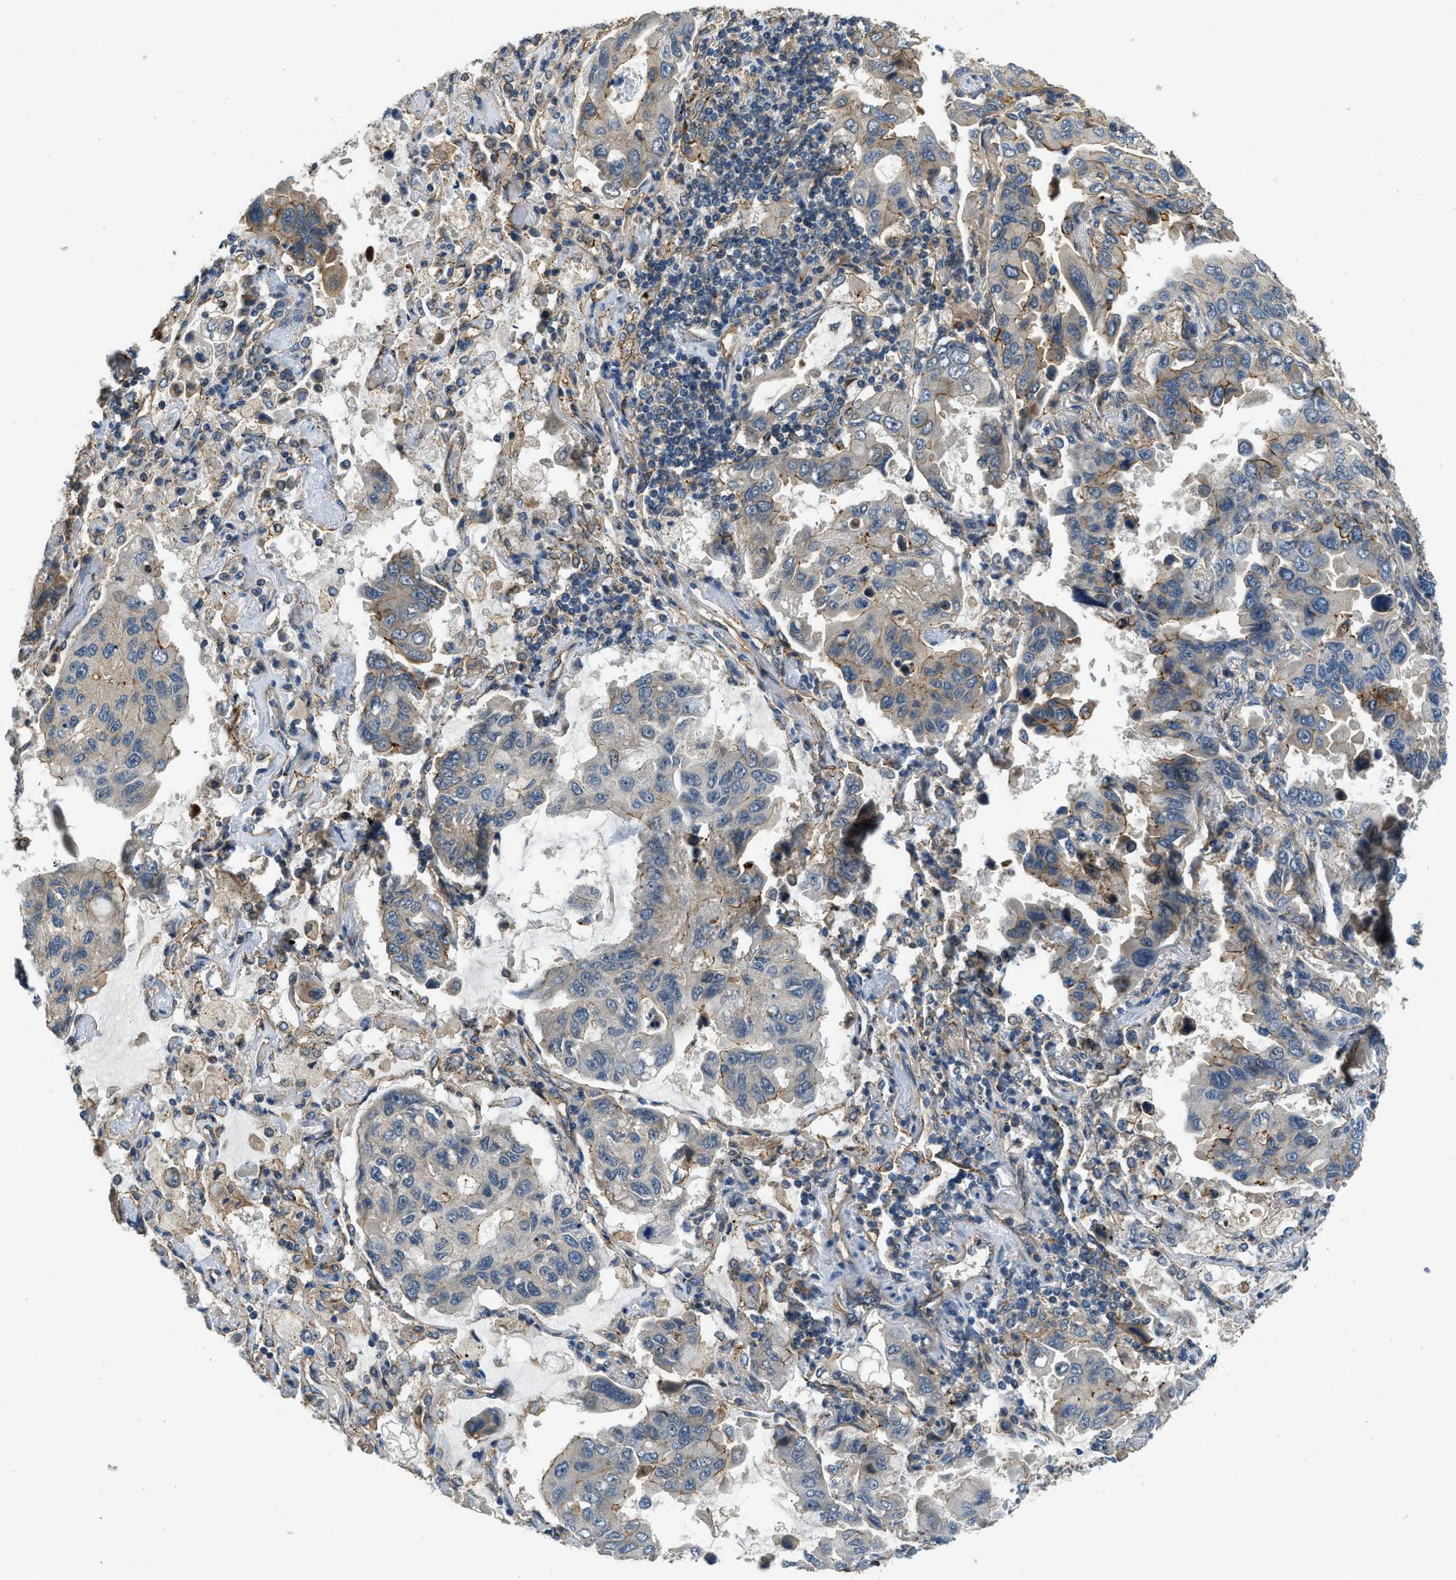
{"staining": {"intensity": "weak", "quantity": "<25%", "location": "cytoplasmic/membranous"}, "tissue": "lung cancer", "cell_type": "Tumor cells", "image_type": "cancer", "snomed": [{"axis": "morphology", "description": "Adenocarcinoma, NOS"}, {"axis": "topography", "description": "Lung"}], "caption": "This is an immunohistochemistry (IHC) micrograph of lung cancer. There is no staining in tumor cells.", "gene": "CGN", "patient": {"sex": "male", "age": 64}}